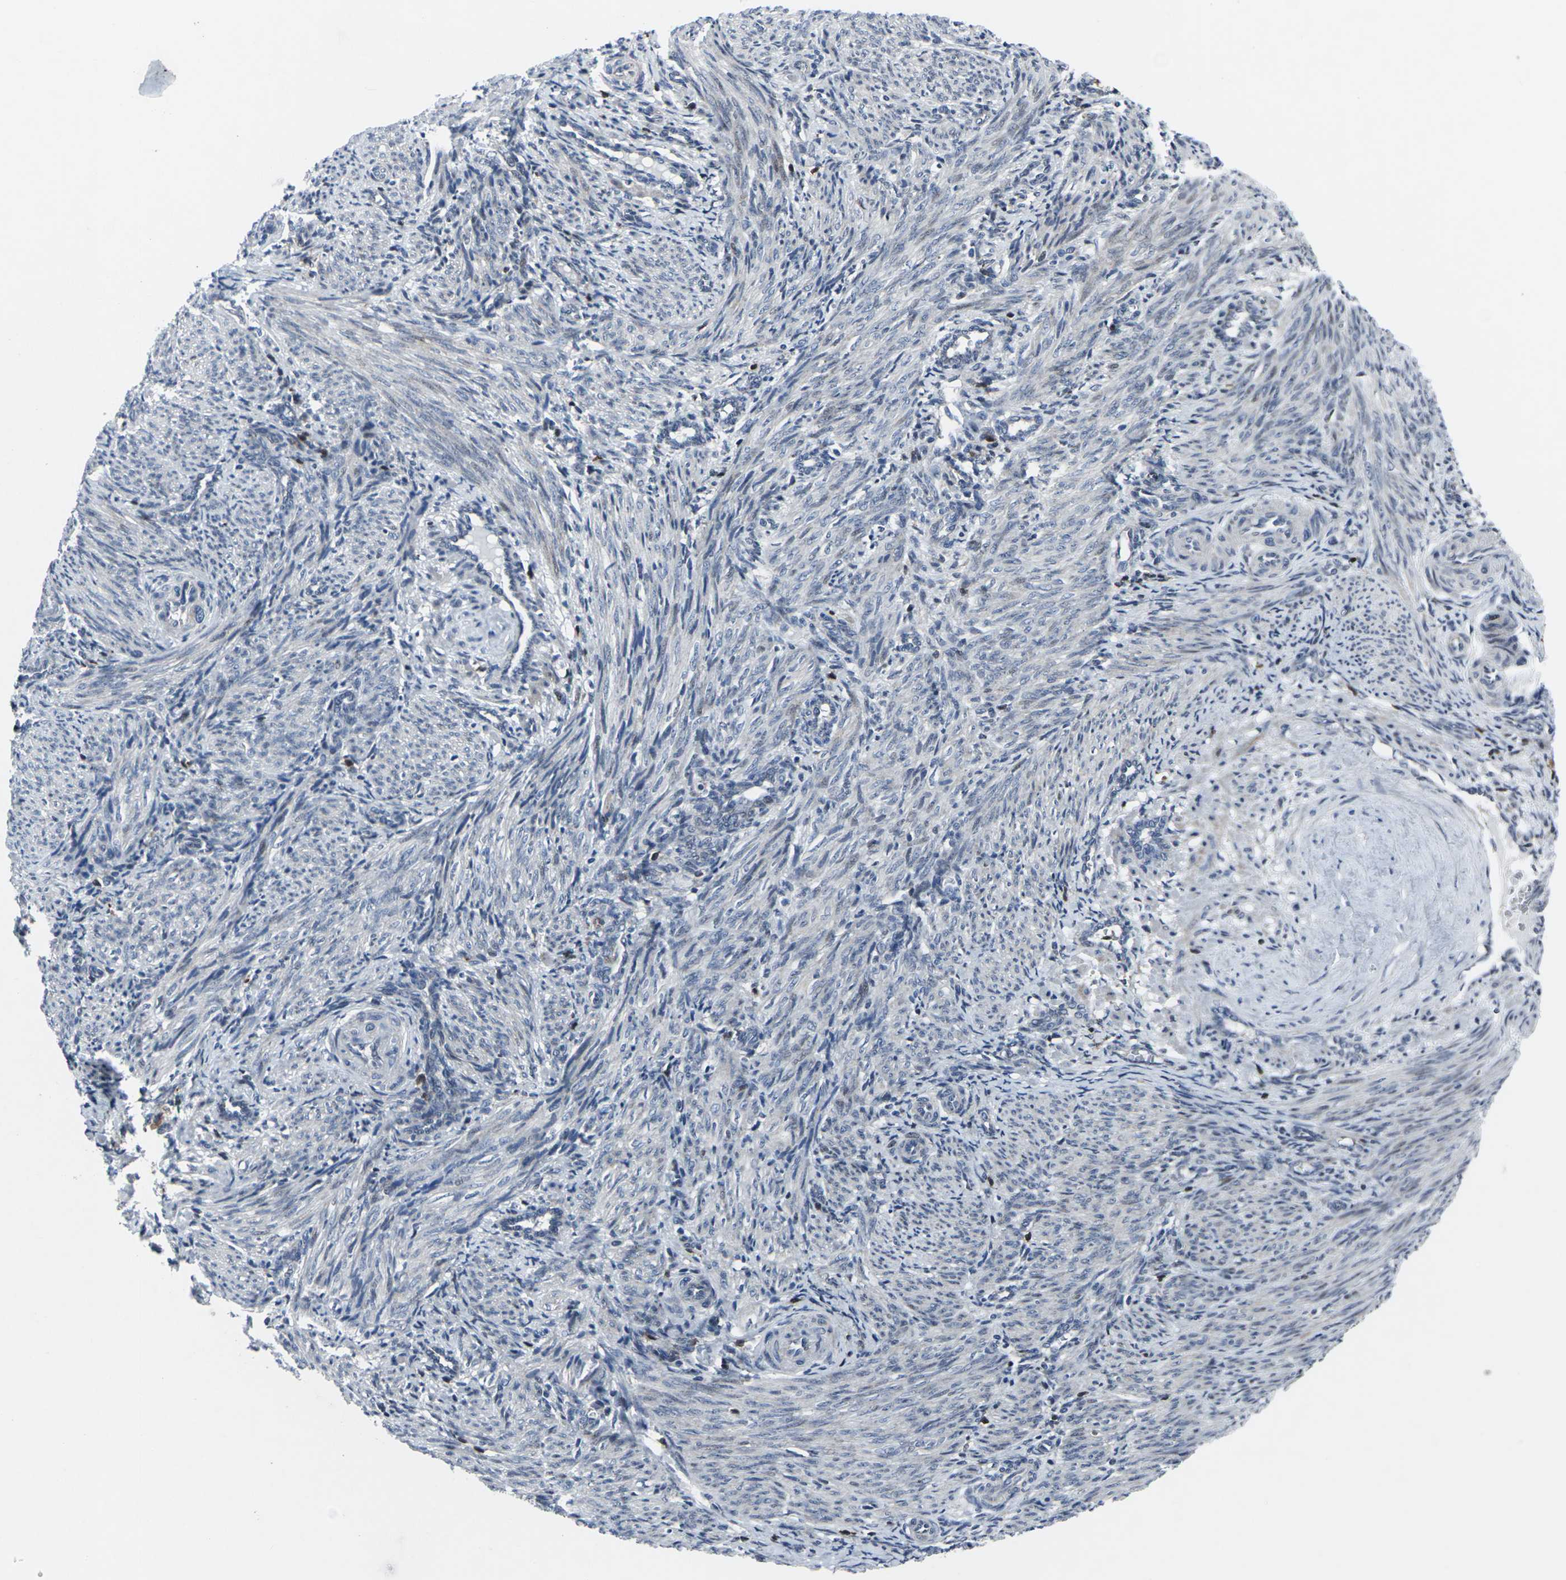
{"staining": {"intensity": "negative", "quantity": "none", "location": "none"}, "tissue": "smooth muscle", "cell_type": "Smooth muscle cells", "image_type": "normal", "snomed": [{"axis": "morphology", "description": "Normal tissue, NOS"}, {"axis": "topography", "description": "Endometrium"}], "caption": "Immunohistochemistry (IHC) image of unremarkable smooth muscle stained for a protein (brown), which demonstrates no positivity in smooth muscle cells.", "gene": "STAT4", "patient": {"sex": "female", "age": 33}}